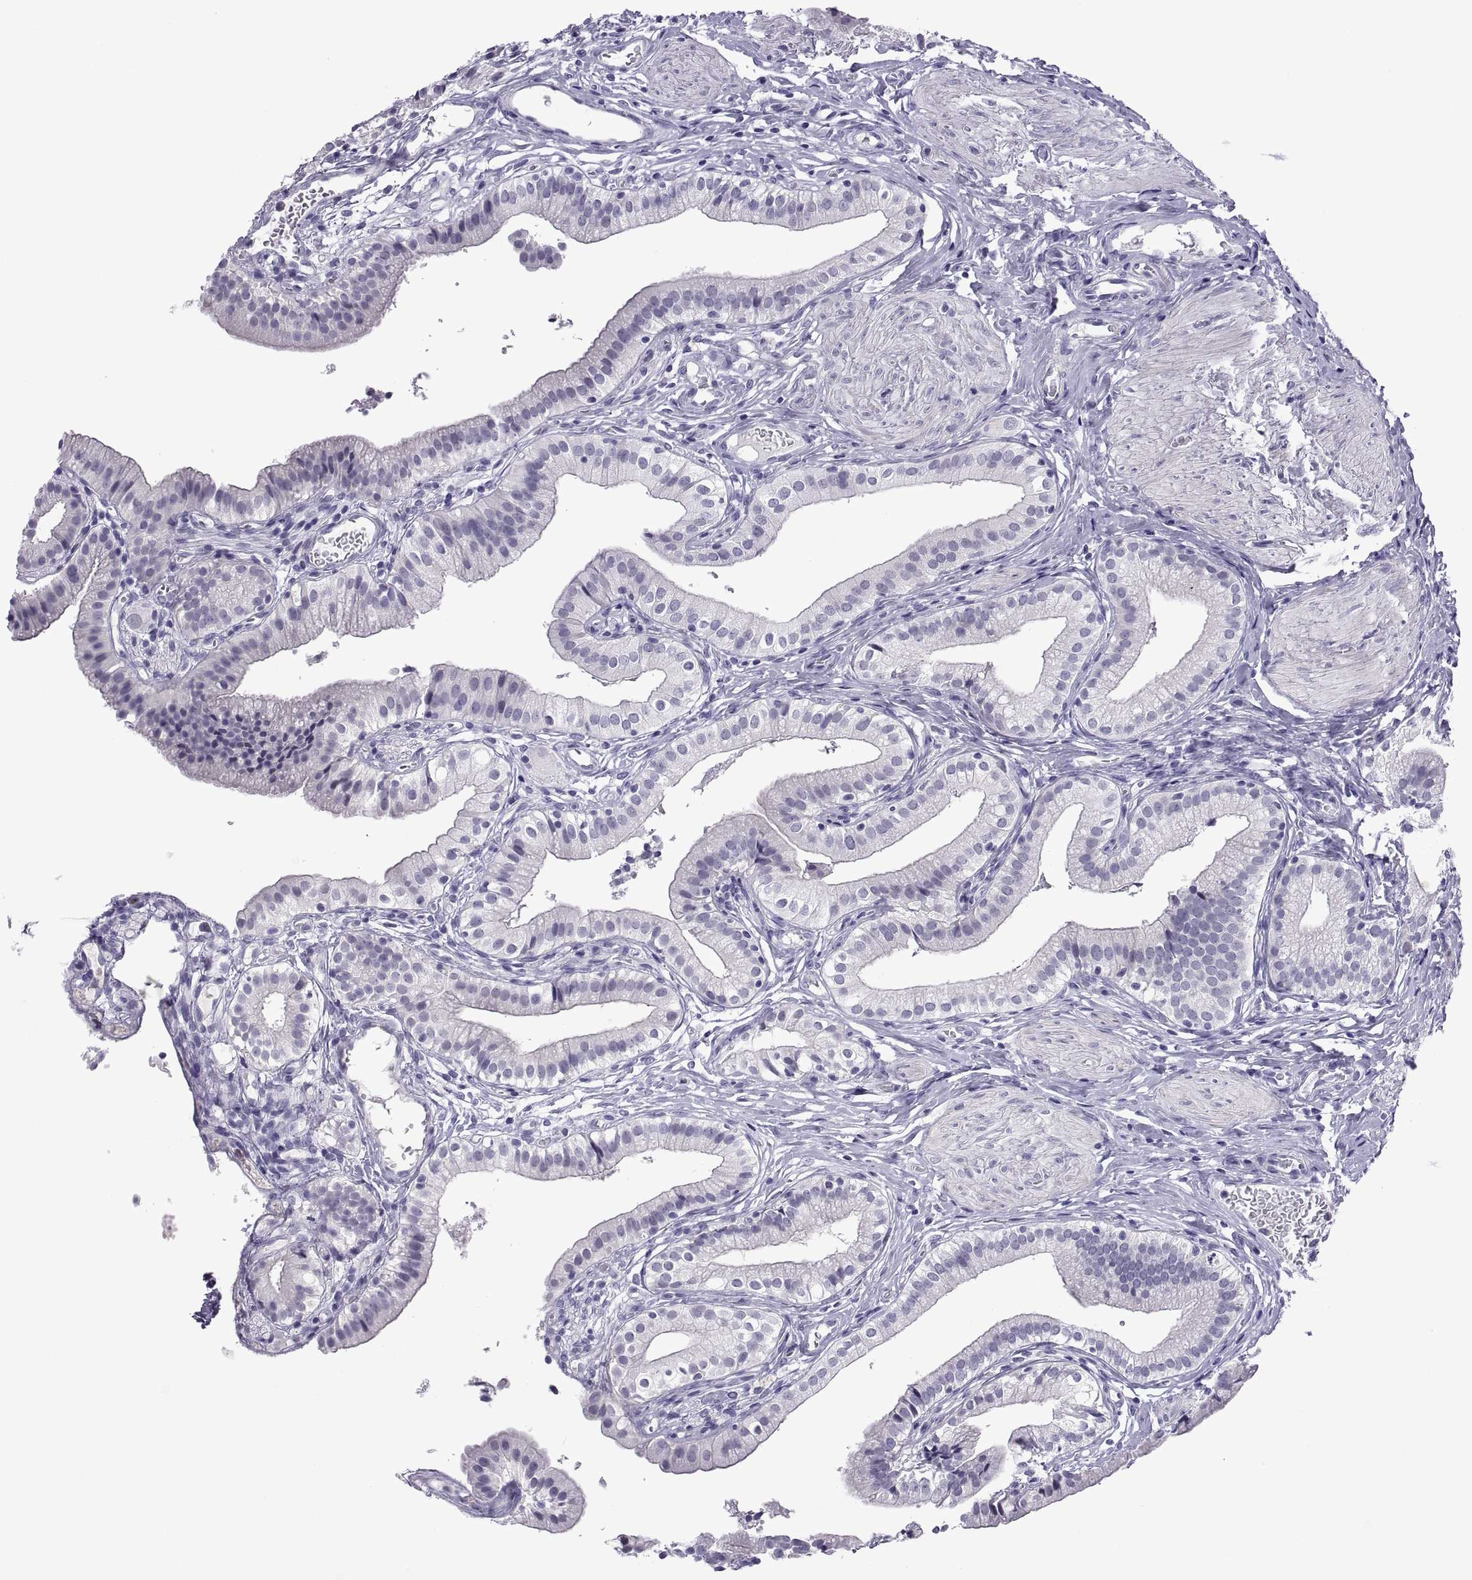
{"staining": {"intensity": "negative", "quantity": "none", "location": "none"}, "tissue": "gallbladder", "cell_type": "Glandular cells", "image_type": "normal", "snomed": [{"axis": "morphology", "description": "Normal tissue, NOS"}, {"axis": "topography", "description": "Gallbladder"}], "caption": "Gallbladder stained for a protein using immunohistochemistry displays no positivity glandular cells.", "gene": "C3orf22", "patient": {"sex": "female", "age": 47}}